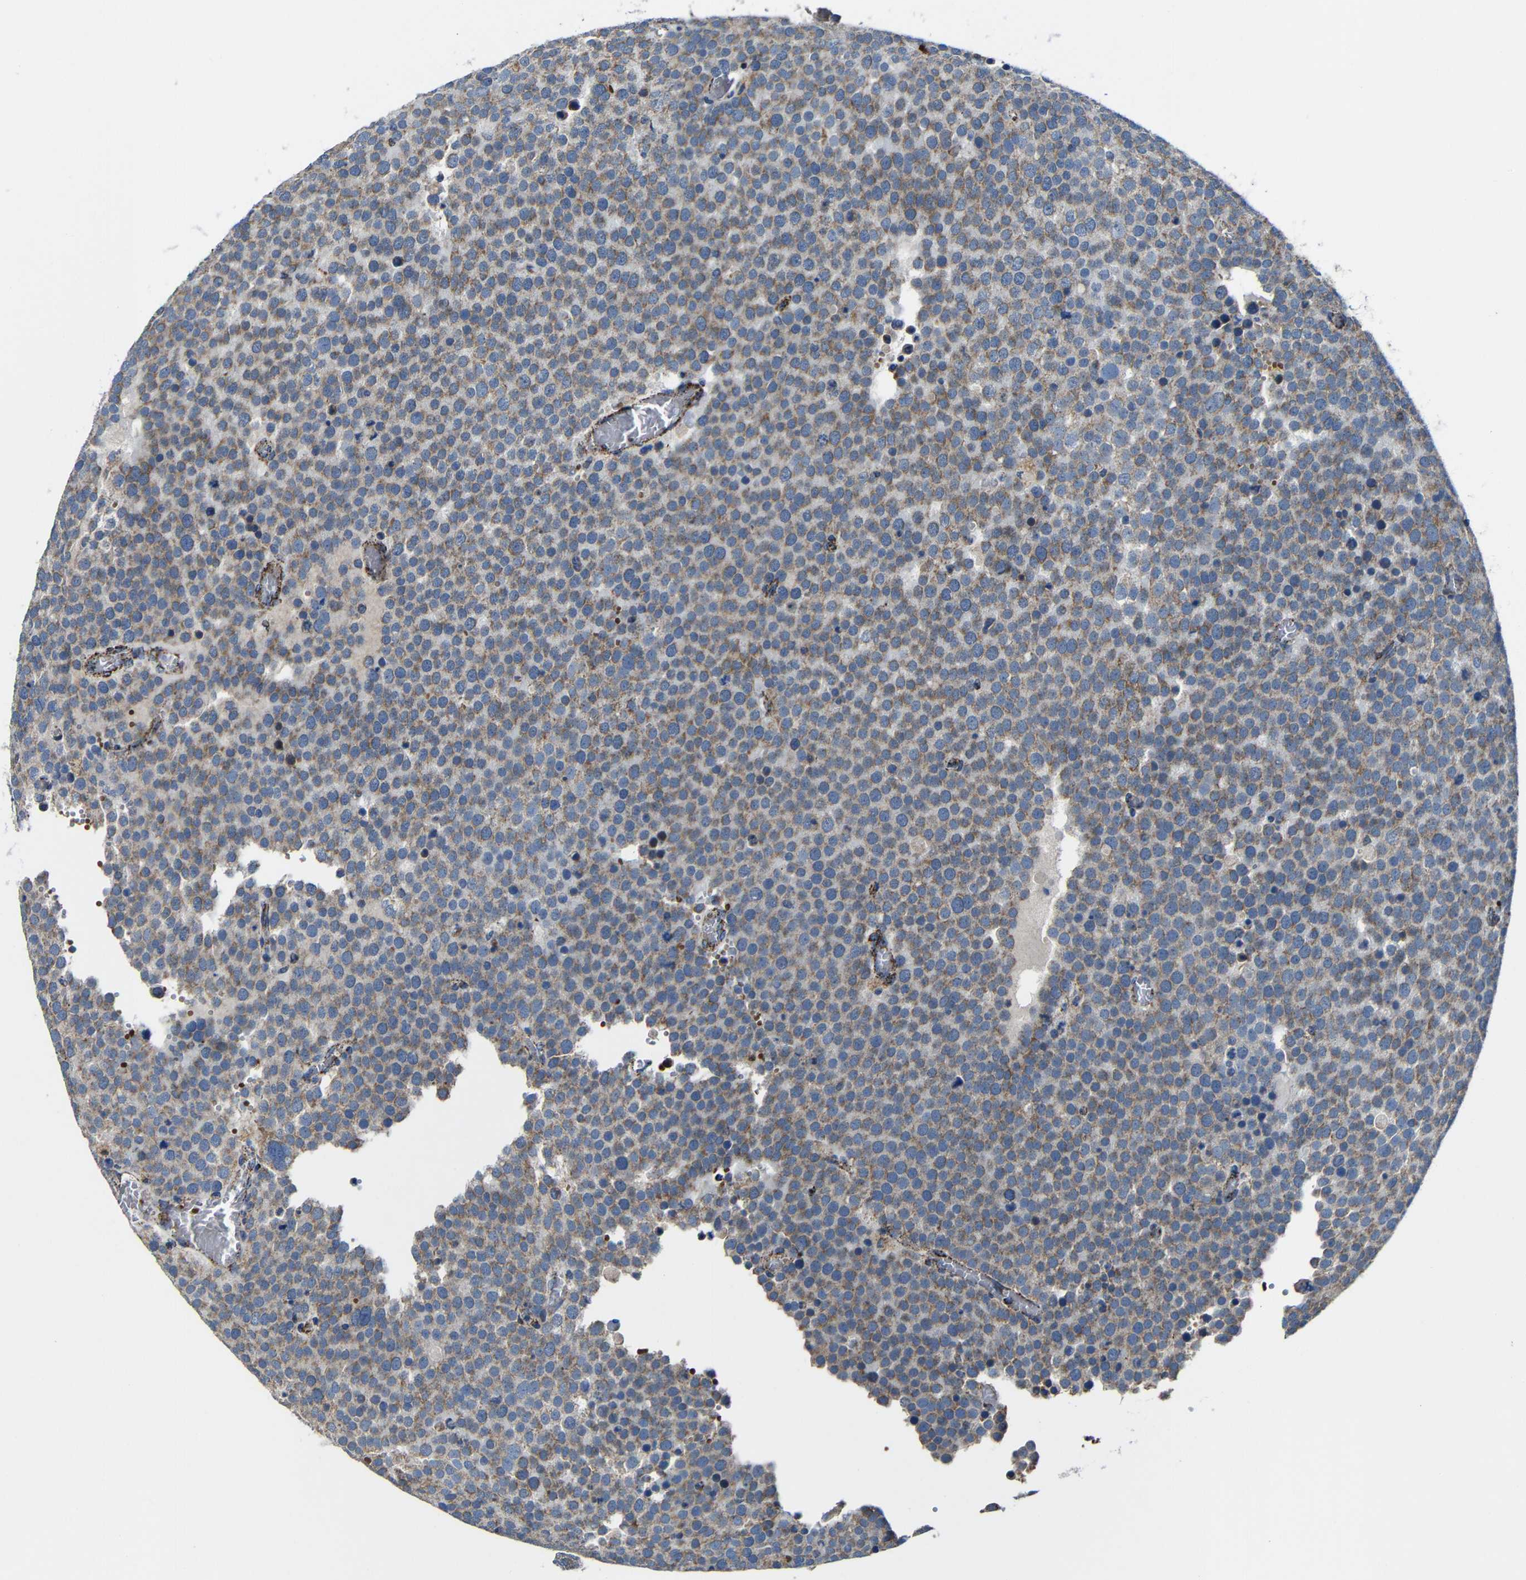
{"staining": {"intensity": "moderate", "quantity": "25%-75%", "location": "cytoplasmic/membranous"}, "tissue": "testis cancer", "cell_type": "Tumor cells", "image_type": "cancer", "snomed": [{"axis": "morphology", "description": "Normal tissue, NOS"}, {"axis": "morphology", "description": "Seminoma, NOS"}, {"axis": "topography", "description": "Testis"}], "caption": "Immunohistochemical staining of seminoma (testis) demonstrates moderate cytoplasmic/membranous protein positivity in about 25%-75% of tumor cells.", "gene": "CA5B", "patient": {"sex": "male", "age": 71}}